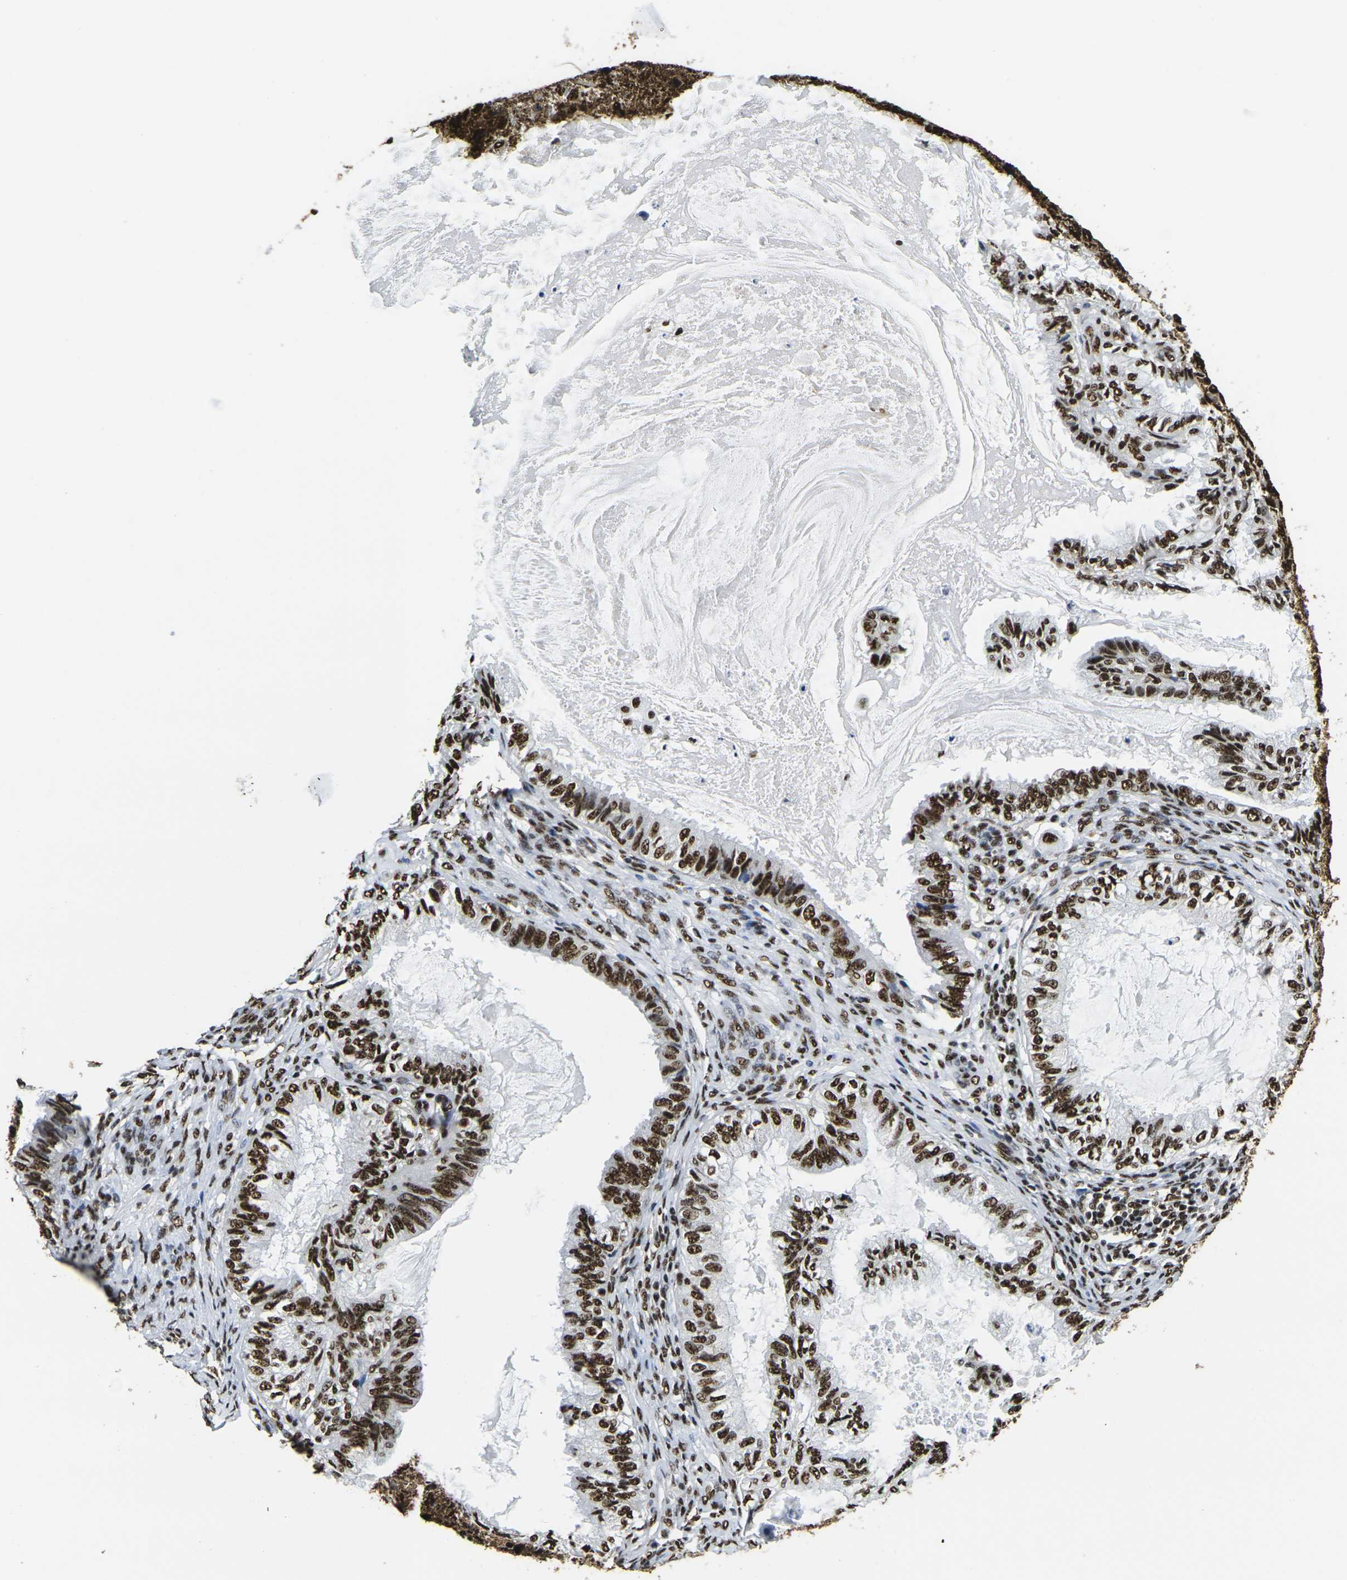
{"staining": {"intensity": "strong", "quantity": ">75%", "location": "nuclear"}, "tissue": "cervical cancer", "cell_type": "Tumor cells", "image_type": "cancer", "snomed": [{"axis": "morphology", "description": "Normal tissue, NOS"}, {"axis": "morphology", "description": "Adenocarcinoma, NOS"}, {"axis": "topography", "description": "Cervix"}, {"axis": "topography", "description": "Endometrium"}], "caption": "There is high levels of strong nuclear staining in tumor cells of cervical cancer (adenocarcinoma), as demonstrated by immunohistochemical staining (brown color).", "gene": "SMARCC1", "patient": {"sex": "female", "age": 86}}